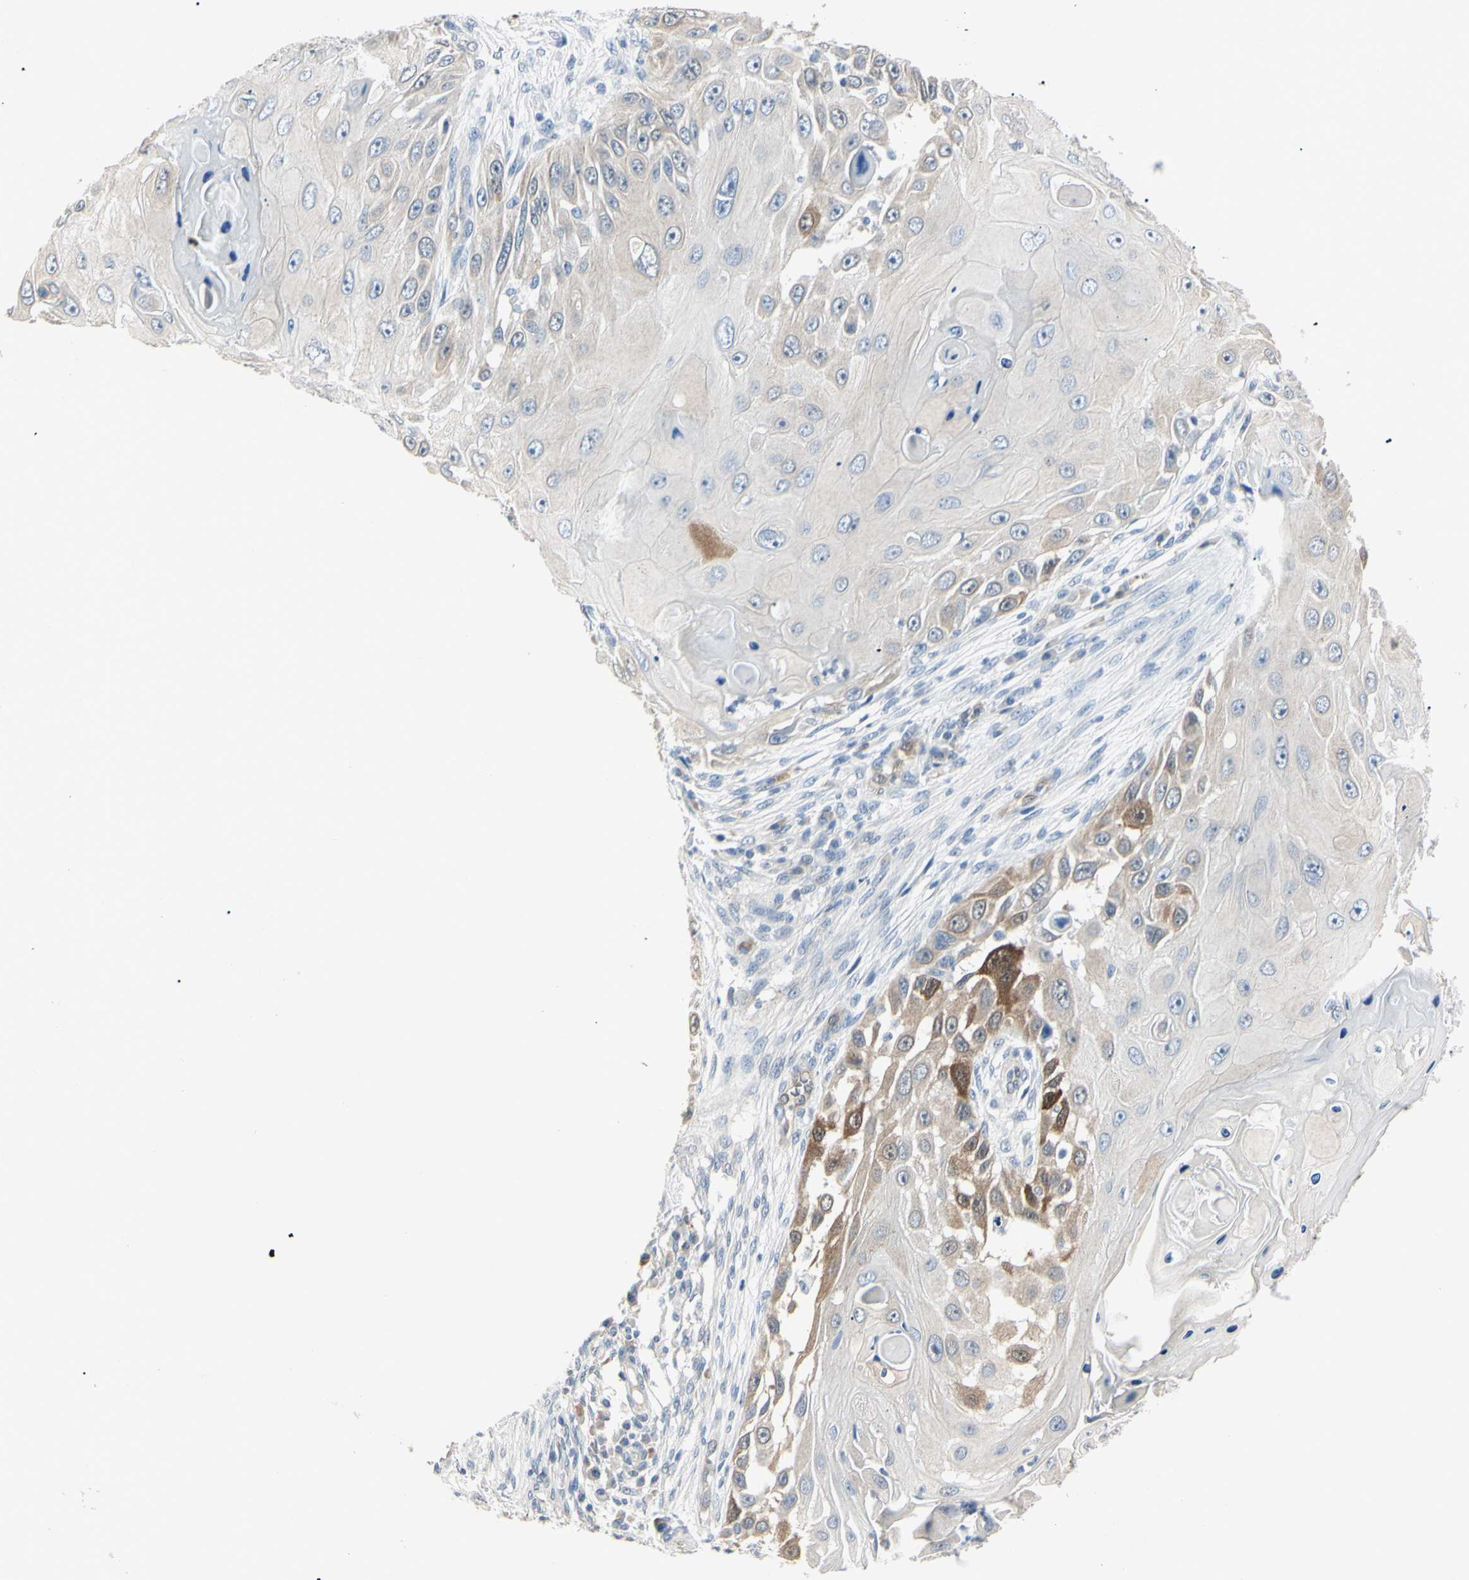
{"staining": {"intensity": "weak", "quantity": "<25%", "location": "cytoplasmic/membranous"}, "tissue": "skin cancer", "cell_type": "Tumor cells", "image_type": "cancer", "snomed": [{"axis": "morphology", "description": "Squamous cell carcinoma, NOS"}, {"axis": "topography", "description": "Skin"}], "caption": "Immunohistochemistry (IHC) image of human skin squamous cell carcinoma stained for a protein (brown), which displays no staining in tumor cells.", "gene": "AKR1C3", "patient": {"sex": "female", "age": 44}}